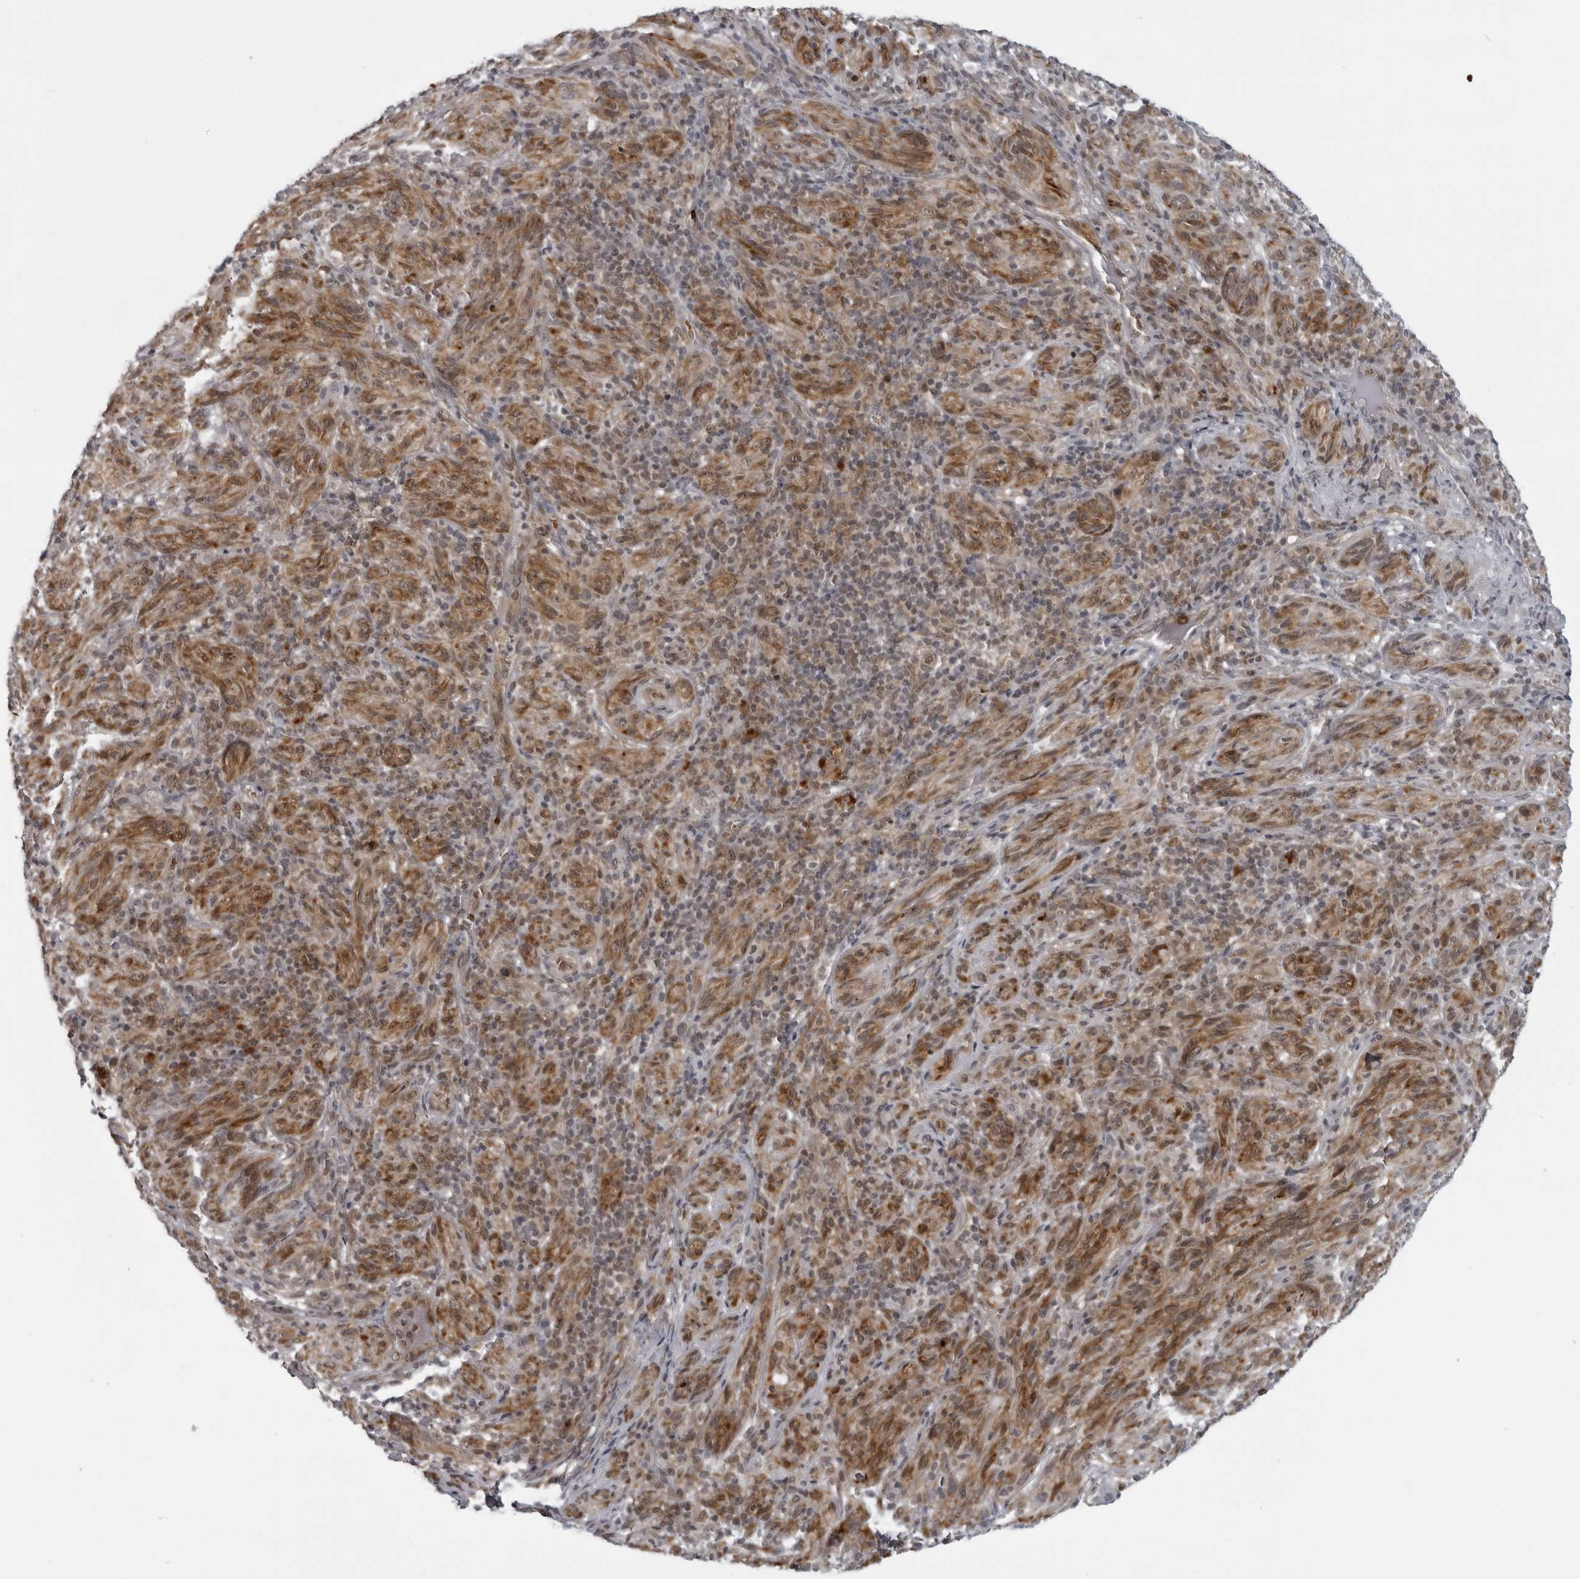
{"staining": {"intensity": "moderate", "quantity": ">75%", "location": "cytoplasmic/membranous"}, "tissue": "melanoma", "cell_type": "Tumor cells", "image_type": "cancer", "snomed": [{"axis": "morphology", "description": "Malignant melanoma, NOS"}, {"axis": "topography", "description": "Skin of head"}], "caption": "Protein expression analysis of human melanoma reveals moderate cytoplasmic/membranous staining in approximately >75% of tumor cells. Using DAB (brown) and hematoxylin (blue) stains, captured at high magnification using brightfield microscopy.", "gene": "THOP1", "patient": {"sex": "male", "age": 96}}